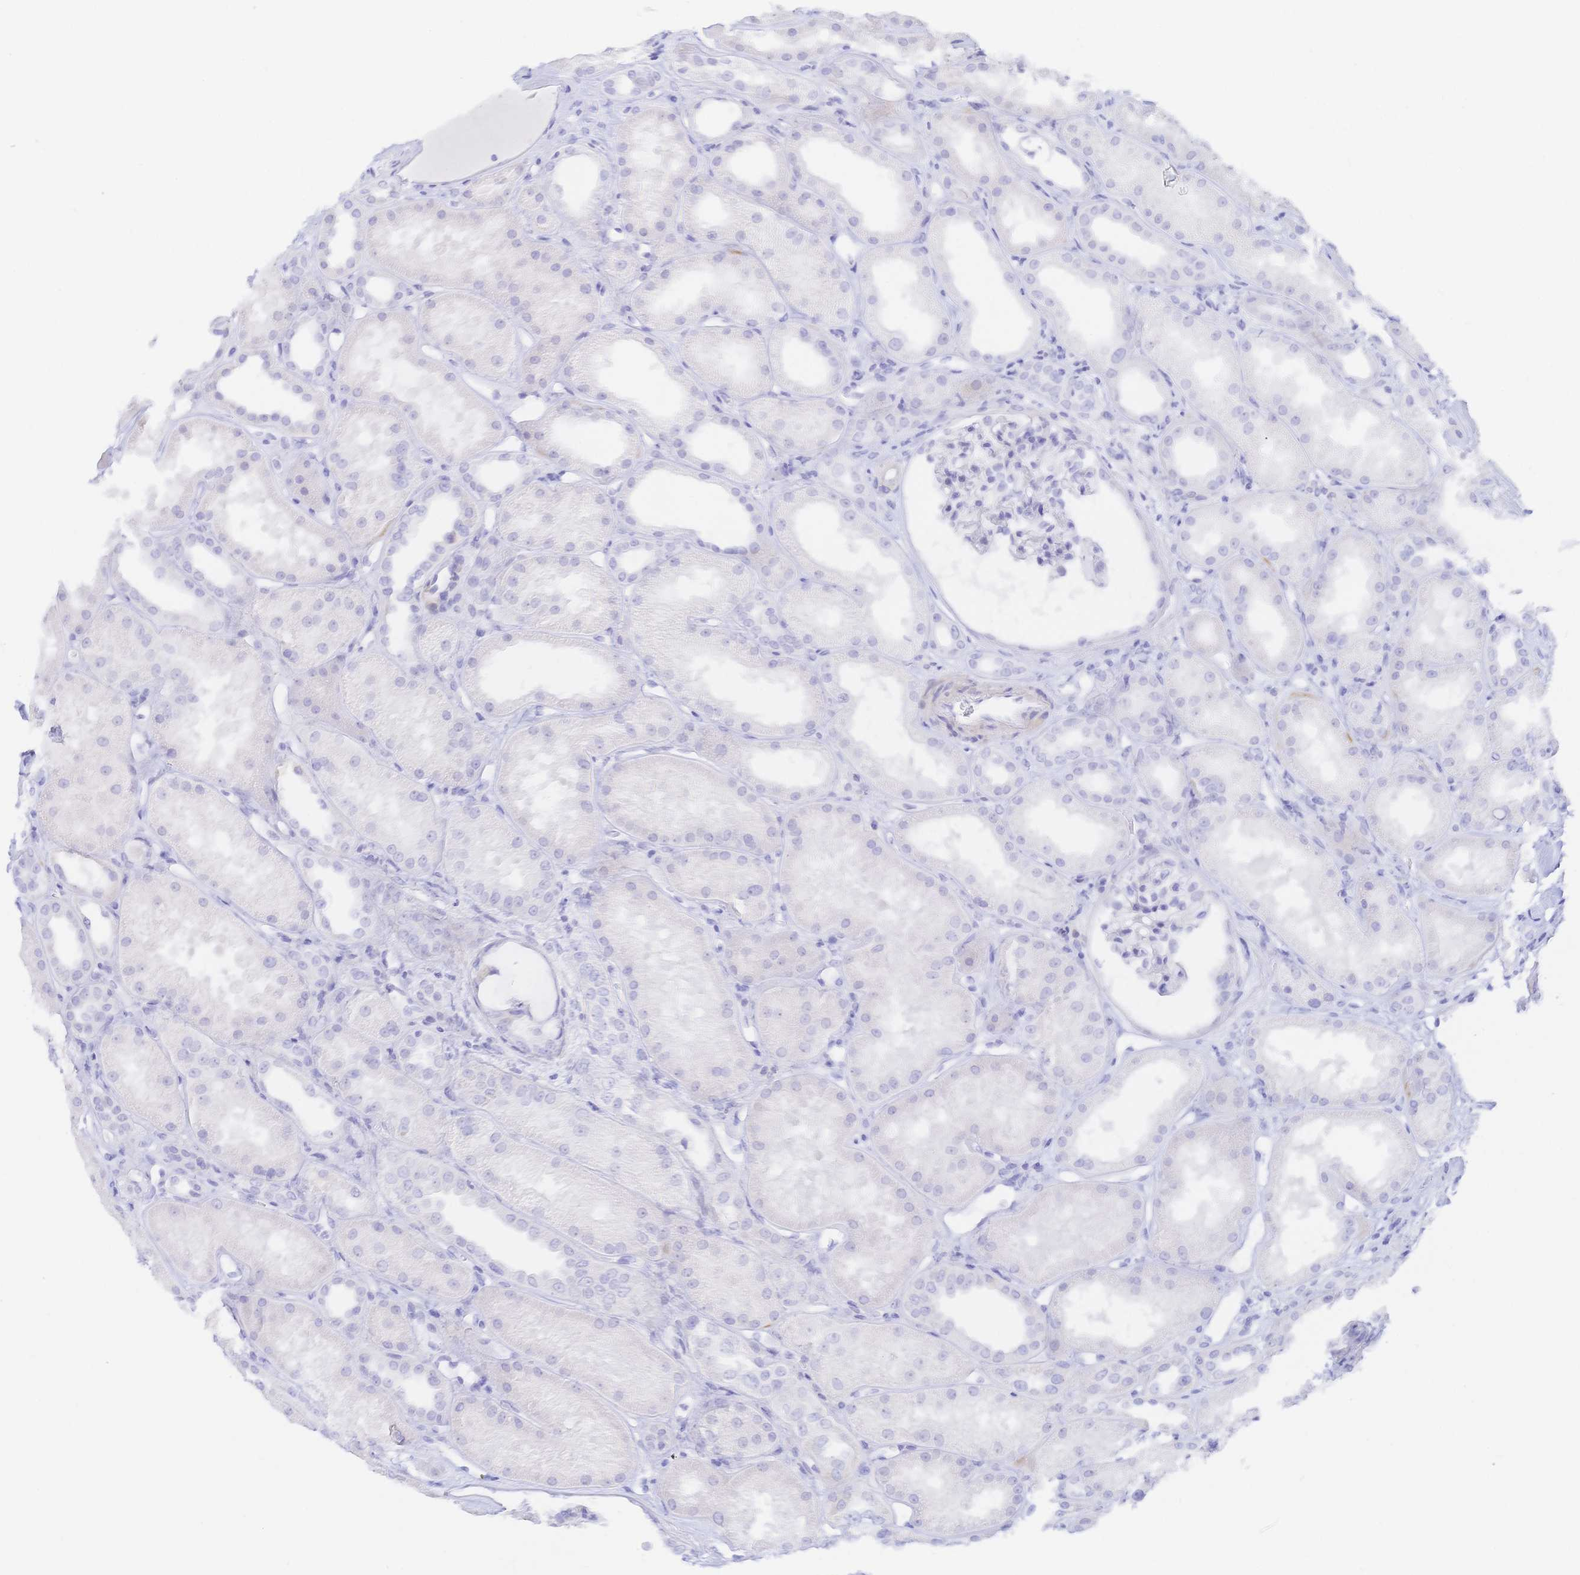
{"staining": {"intensity": "negative", "quantity": "none", "location": "none"}, "tissue": "kidney", "cell_type": "Cells in glomeruli", "image_type": "normal", "snomed": [{"axis": "morphology", "description": "Normal tissue, NOS"}, {"axis": "topography", "description": "Kidney"}], "caption": "Immunohistochemical staining of benign human kidney demonstrates no significant staining in cells in glomeruli.", "gene": "KCNH6", "patient": {"sex": "male", "age": 61}}